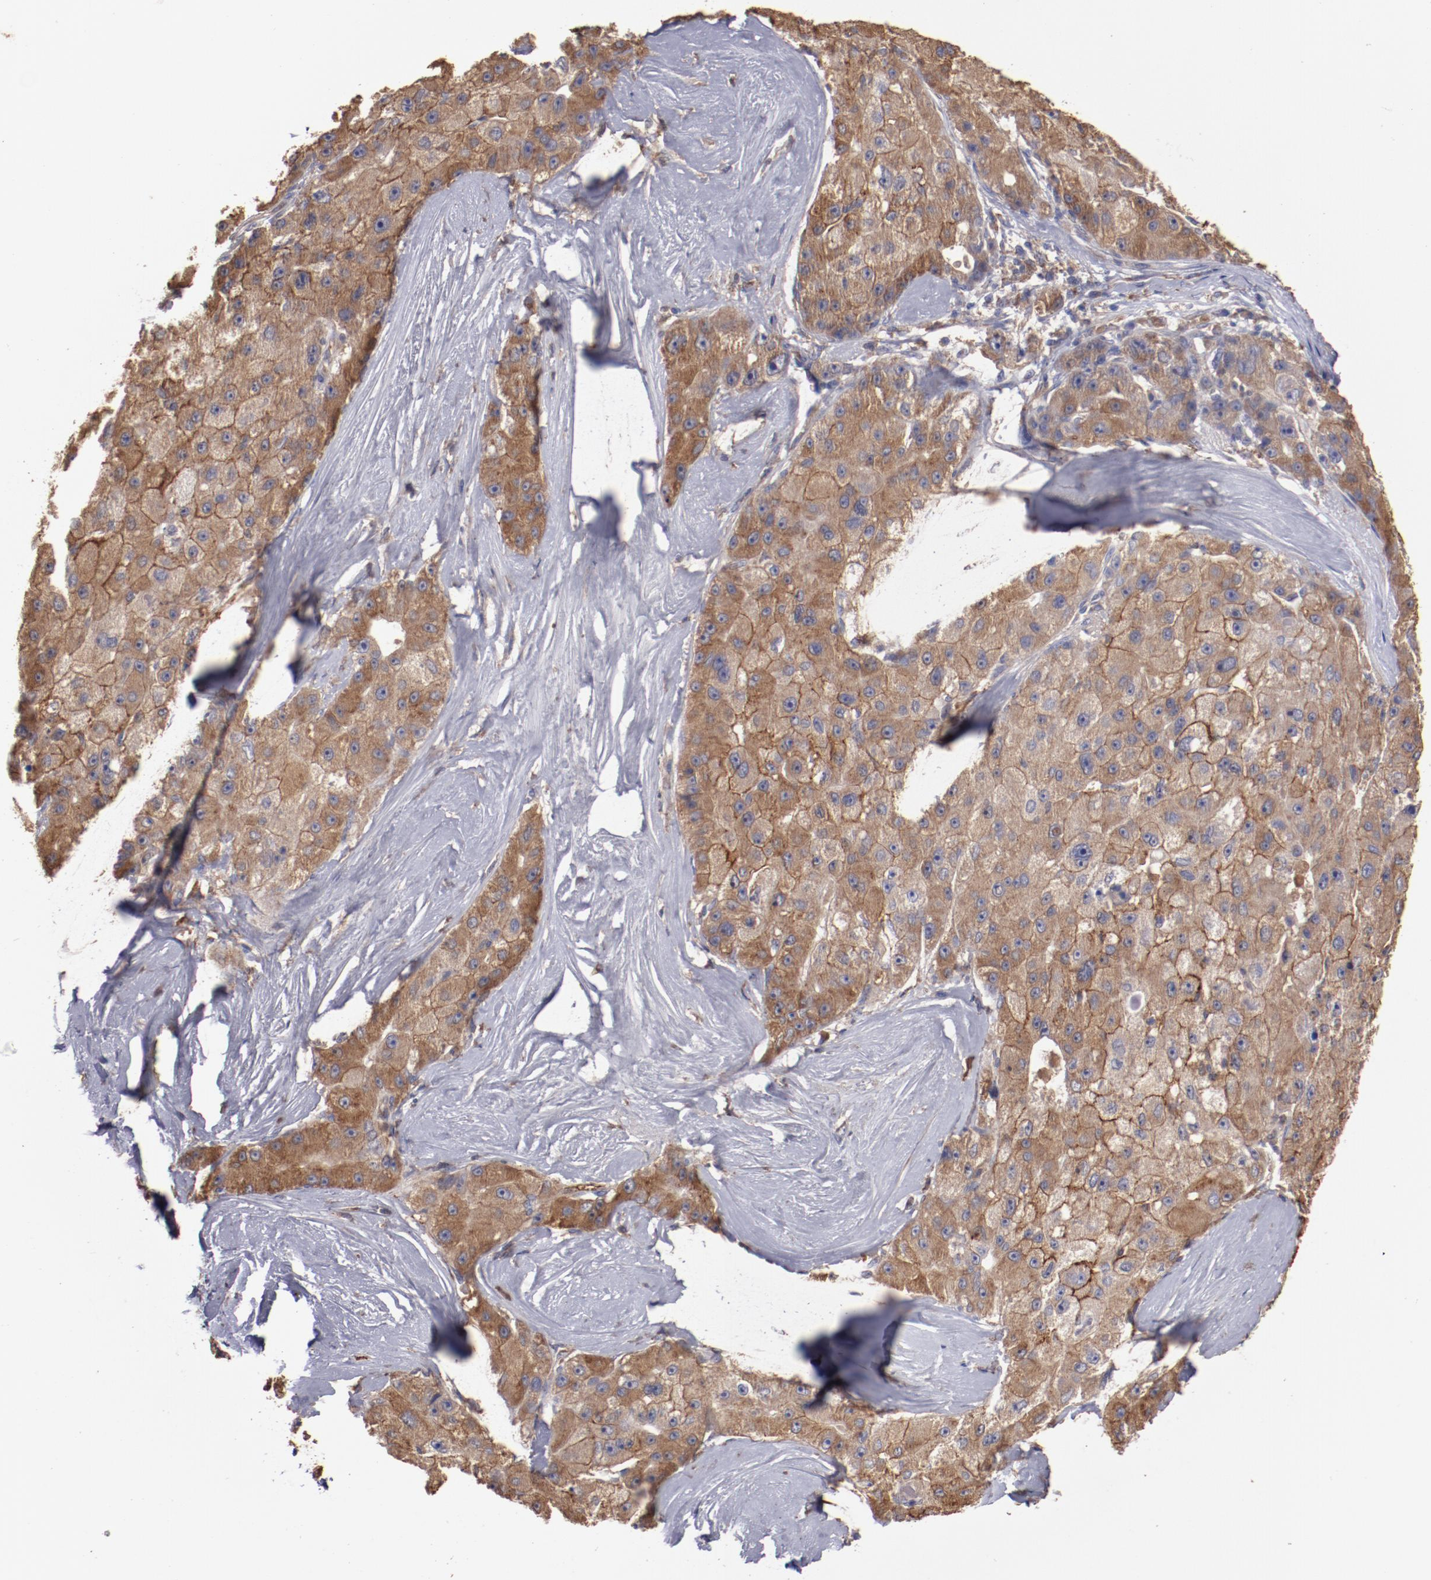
{"staining": {"intensity": "weak", "quantity": ">75%", "location": "cytoplasmic/membranous"}, "tissue": "liver cancer", "cell_type": "Tumor cells", "image_type": "cancer", "snomed": [{"axis": "morphology", "description": "Carcinoma, Hepatocellular, NOS"}, {"axis": "topography", "description": "Liver"}], "caption": "Human liver hepatocellular carcinoma stained with a protein marker shows weak staining in tumor cells.", "gene": "NFKBIE", "patient": {"sex": "male", "age": 80}}